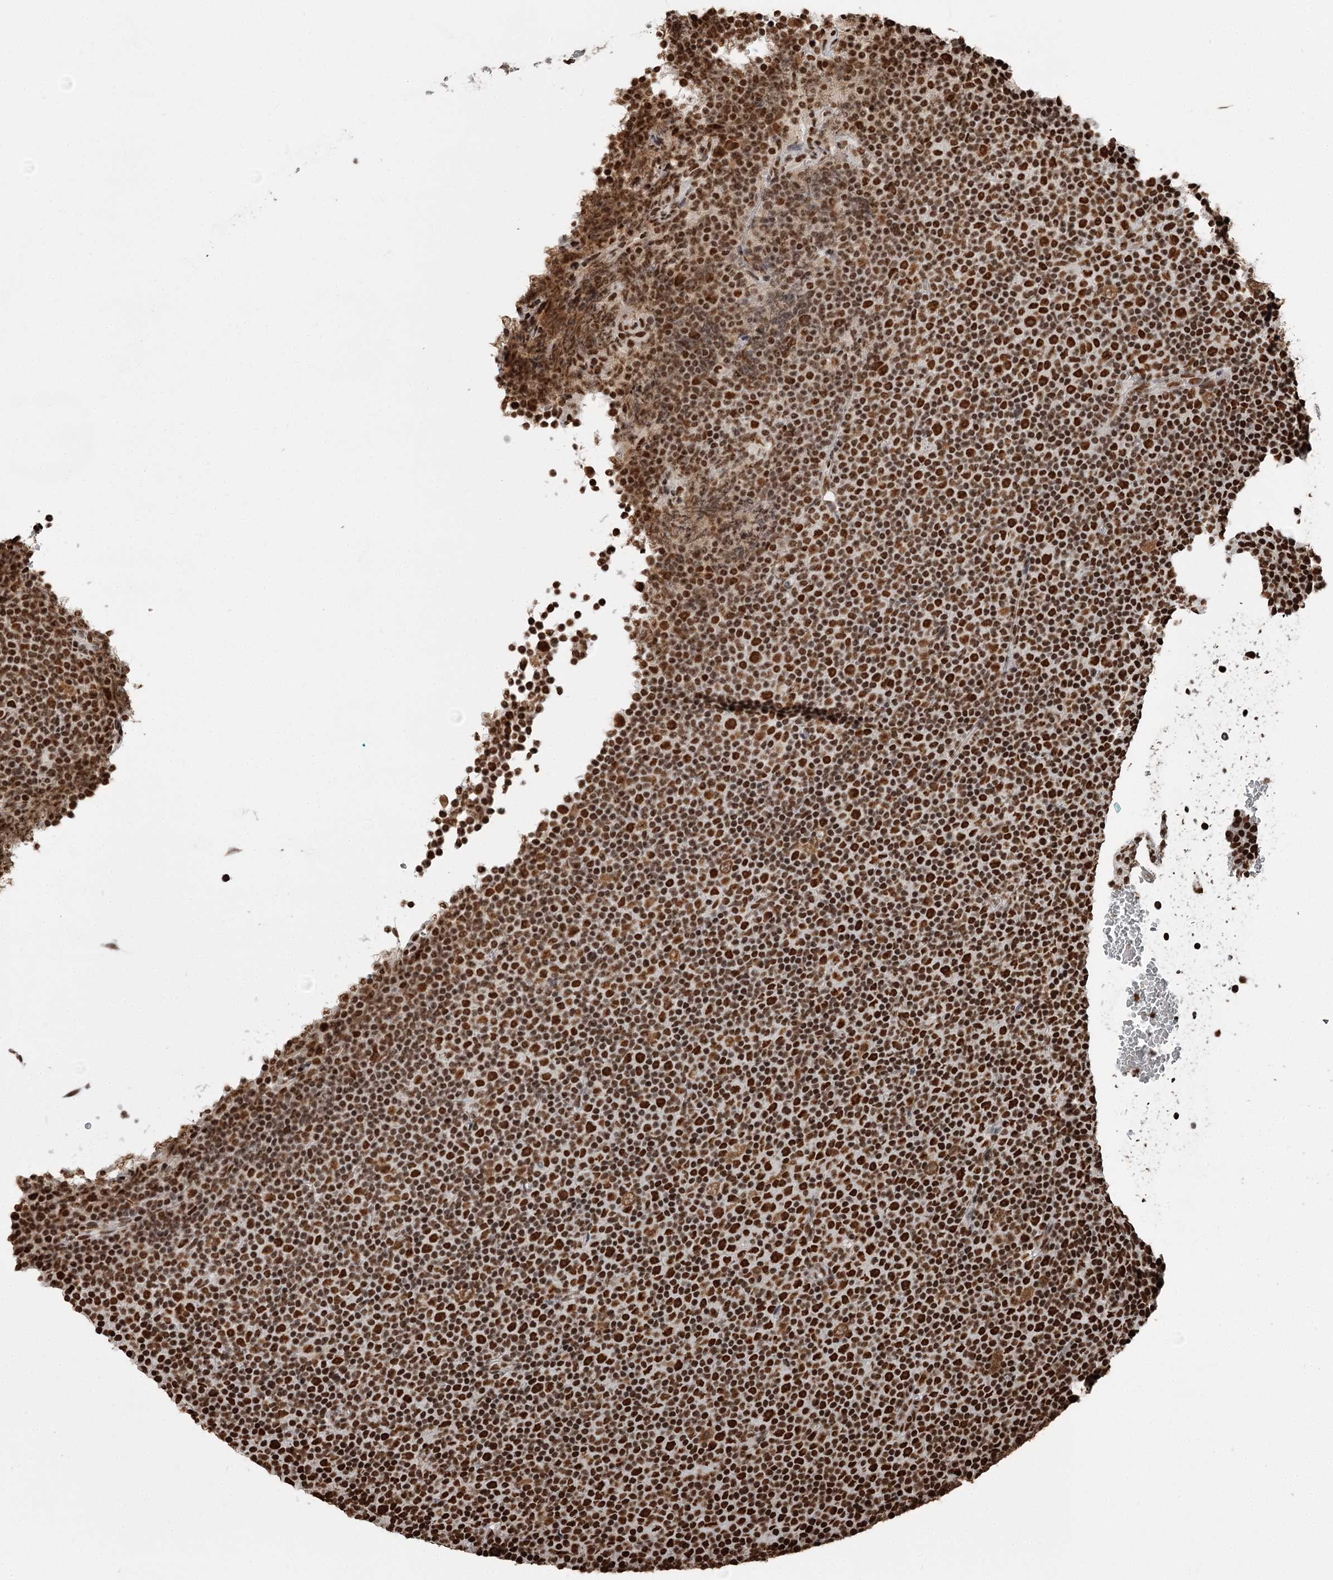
{"staining": {"intensity": "strong", "quantity": ">75%", "location": "nuclear"}, "tissue": "lymphoma", "cell_type": "Tumor cells", "image_type": "cancer", "snomed": [{"axis": "morphology", "description": "Malignant lymphoma, non-Hodgkin's type, Low grade"}, {"axis": "topography", "description": "Lymph node"}], "caption": "This photomicrograph demonstrates immunohistochemistry staining of human low-grade malignant lymphoma, non-Hodgkin's type, with high strong nuclear expression in about >75% of tumor cells.", "gene": "RBBP7", "patient": {"sex": "female", "age": 67}}